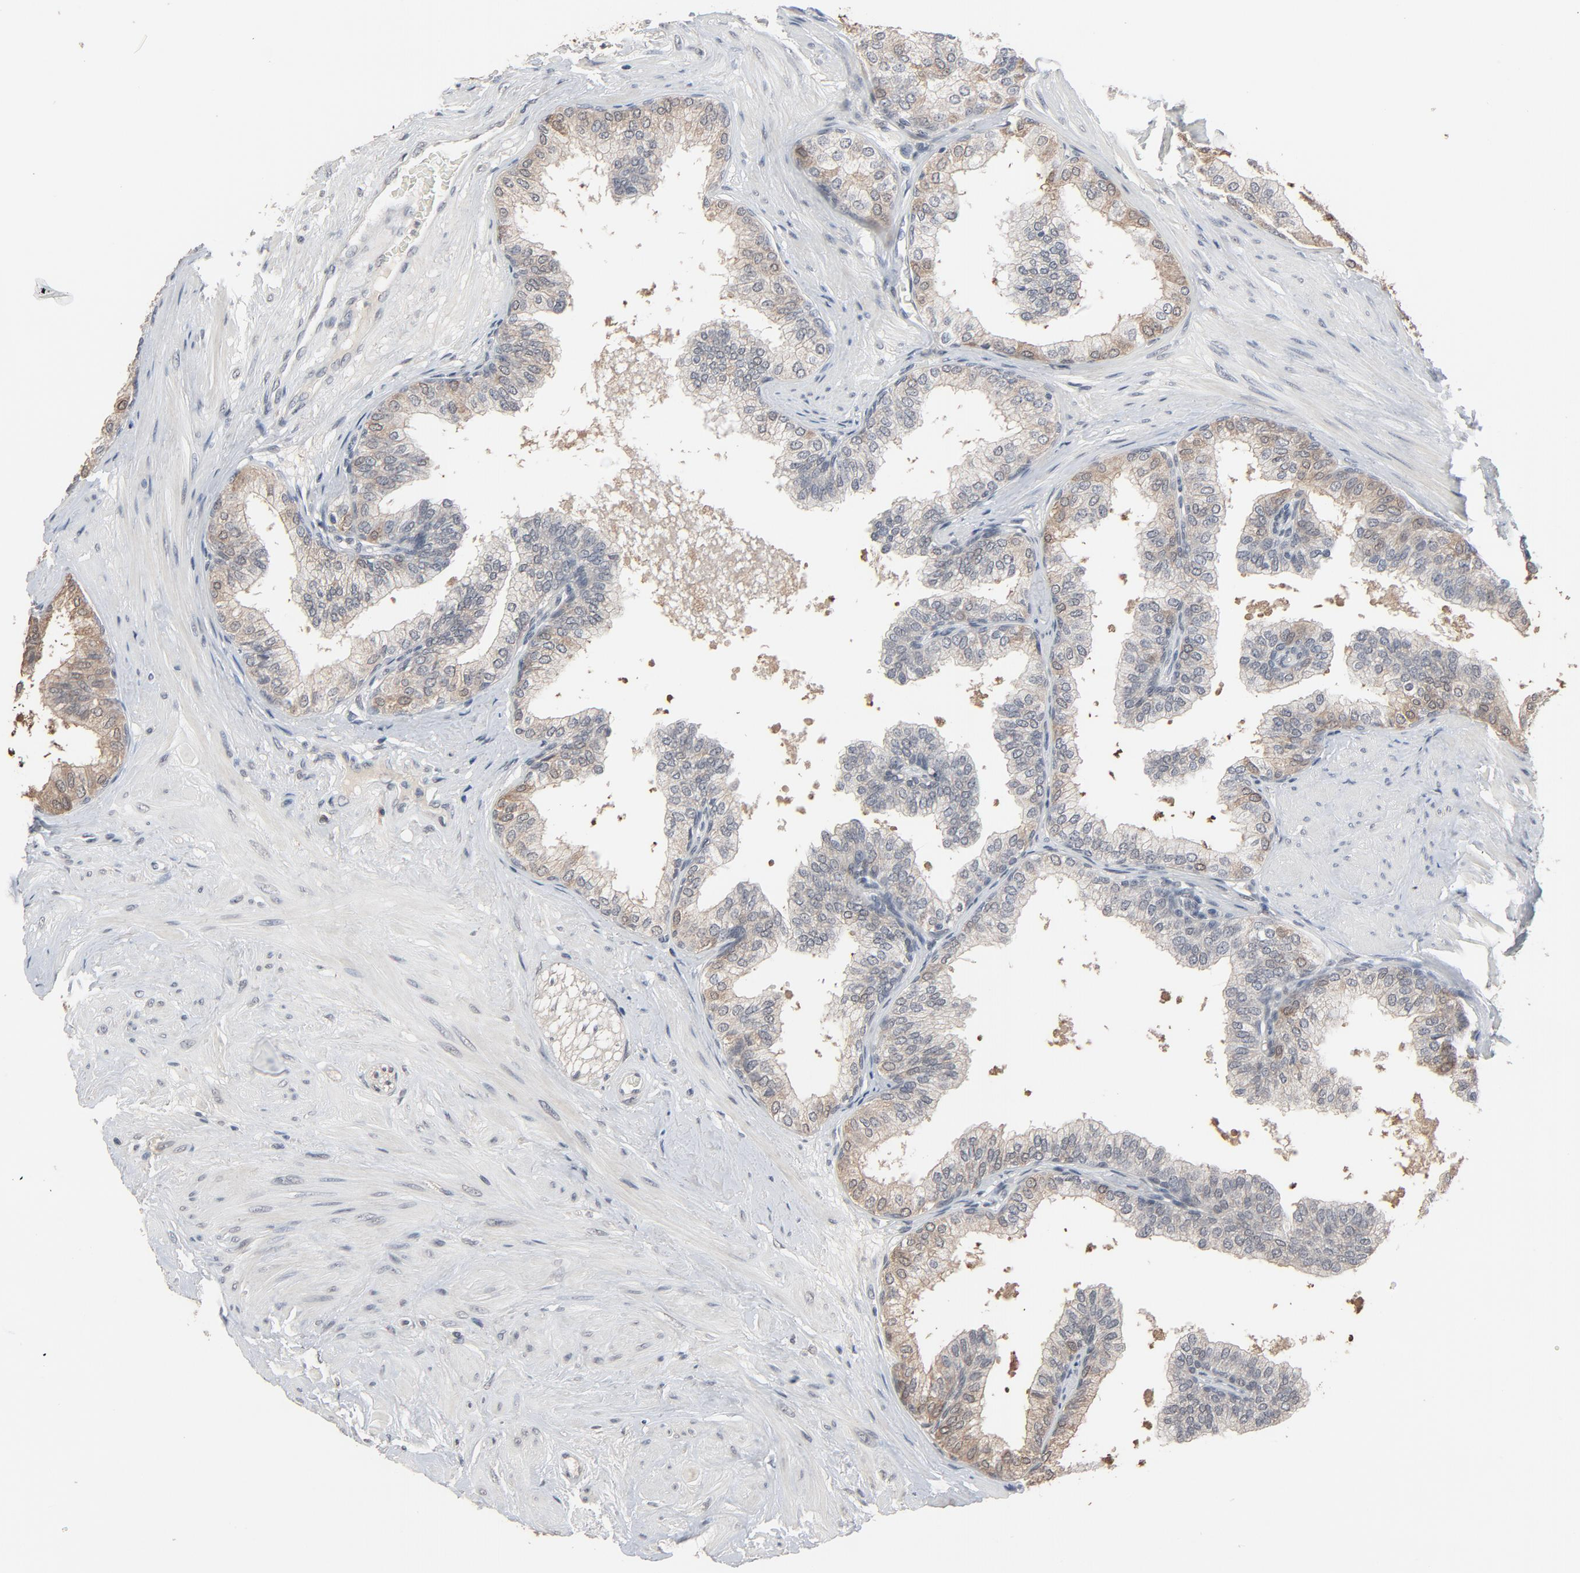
{"staining": {"intensity": "weak", "quantity": ">75%", "location": "cytoplasmic/membranous"}, "tissue": "prostate", "cell_type": "Glandular cells", "image_type": "normal", "snomed": [{"axis": "morphology", "description": "Normal tissue, NOS"}, {"axis": "topography", "description": "Prostate"}], "caption": "Protein analysis of normal prostate exhibits weak cytoplasmic/membranous positivity in about >75% of glandular cells. Nuclei are stained in blue.", "gene": "MT3", "patient": {"sex": "male", "age": 60}}